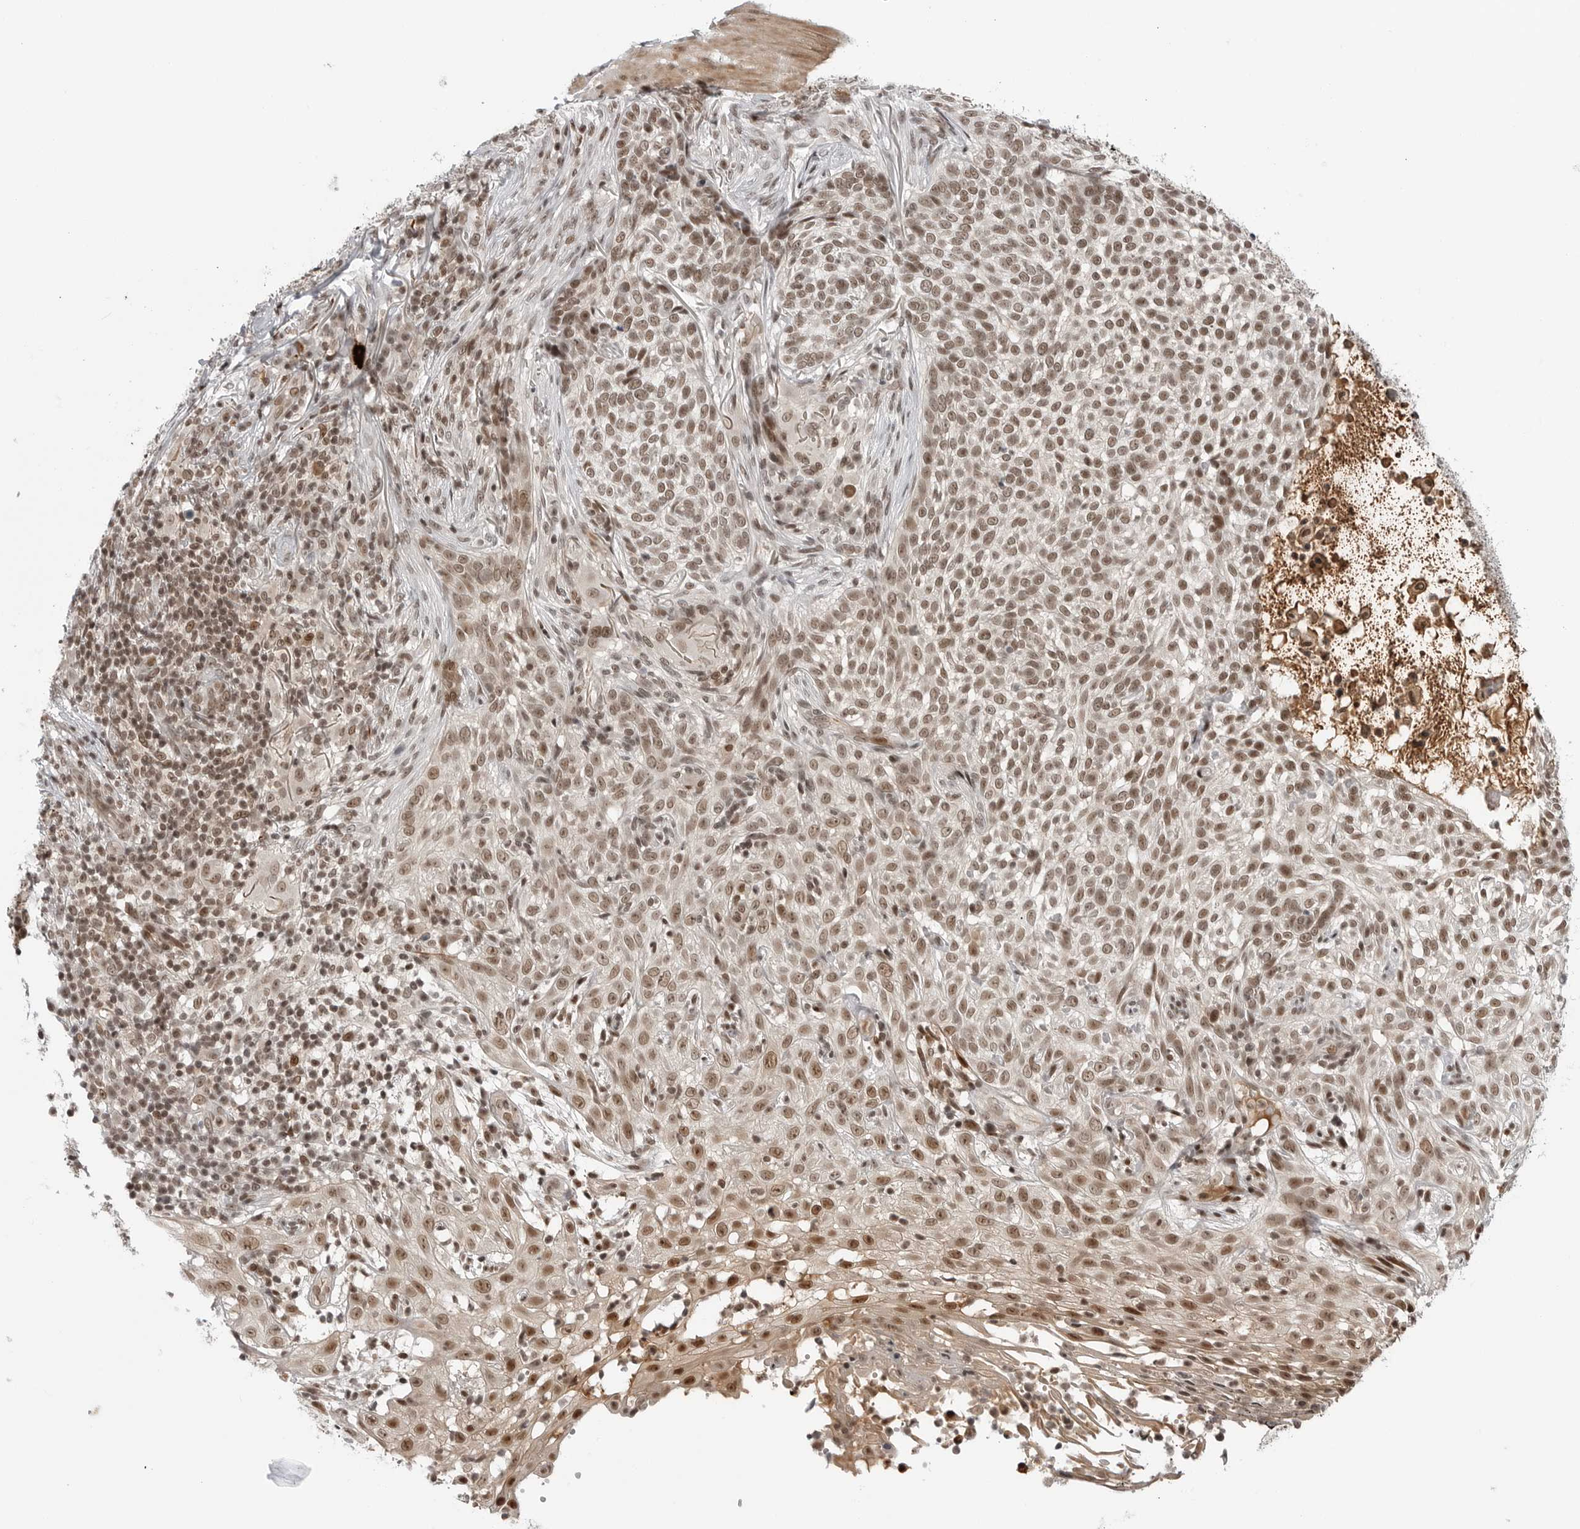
{"staining": {"intensity": "moderate", "quantity": ">75%", "location": "nuclear"}, "tissue": "skin cancer", "cell_type": "Tumor cells", "image_type": "cancer", "snomed": [{"axis": "morphology", "description": "Basal cell carcinoma"}, {"axis": "topography", "description": "Skin"}], "caption": "This is an image of immunohistochemistry staining of skin cancer (basal cell carcinoma), which shows moderate positivity in the nuclear of tumor cells.", "gene": "TRIM66", "patient": {"sex": "female", "age": 64}}